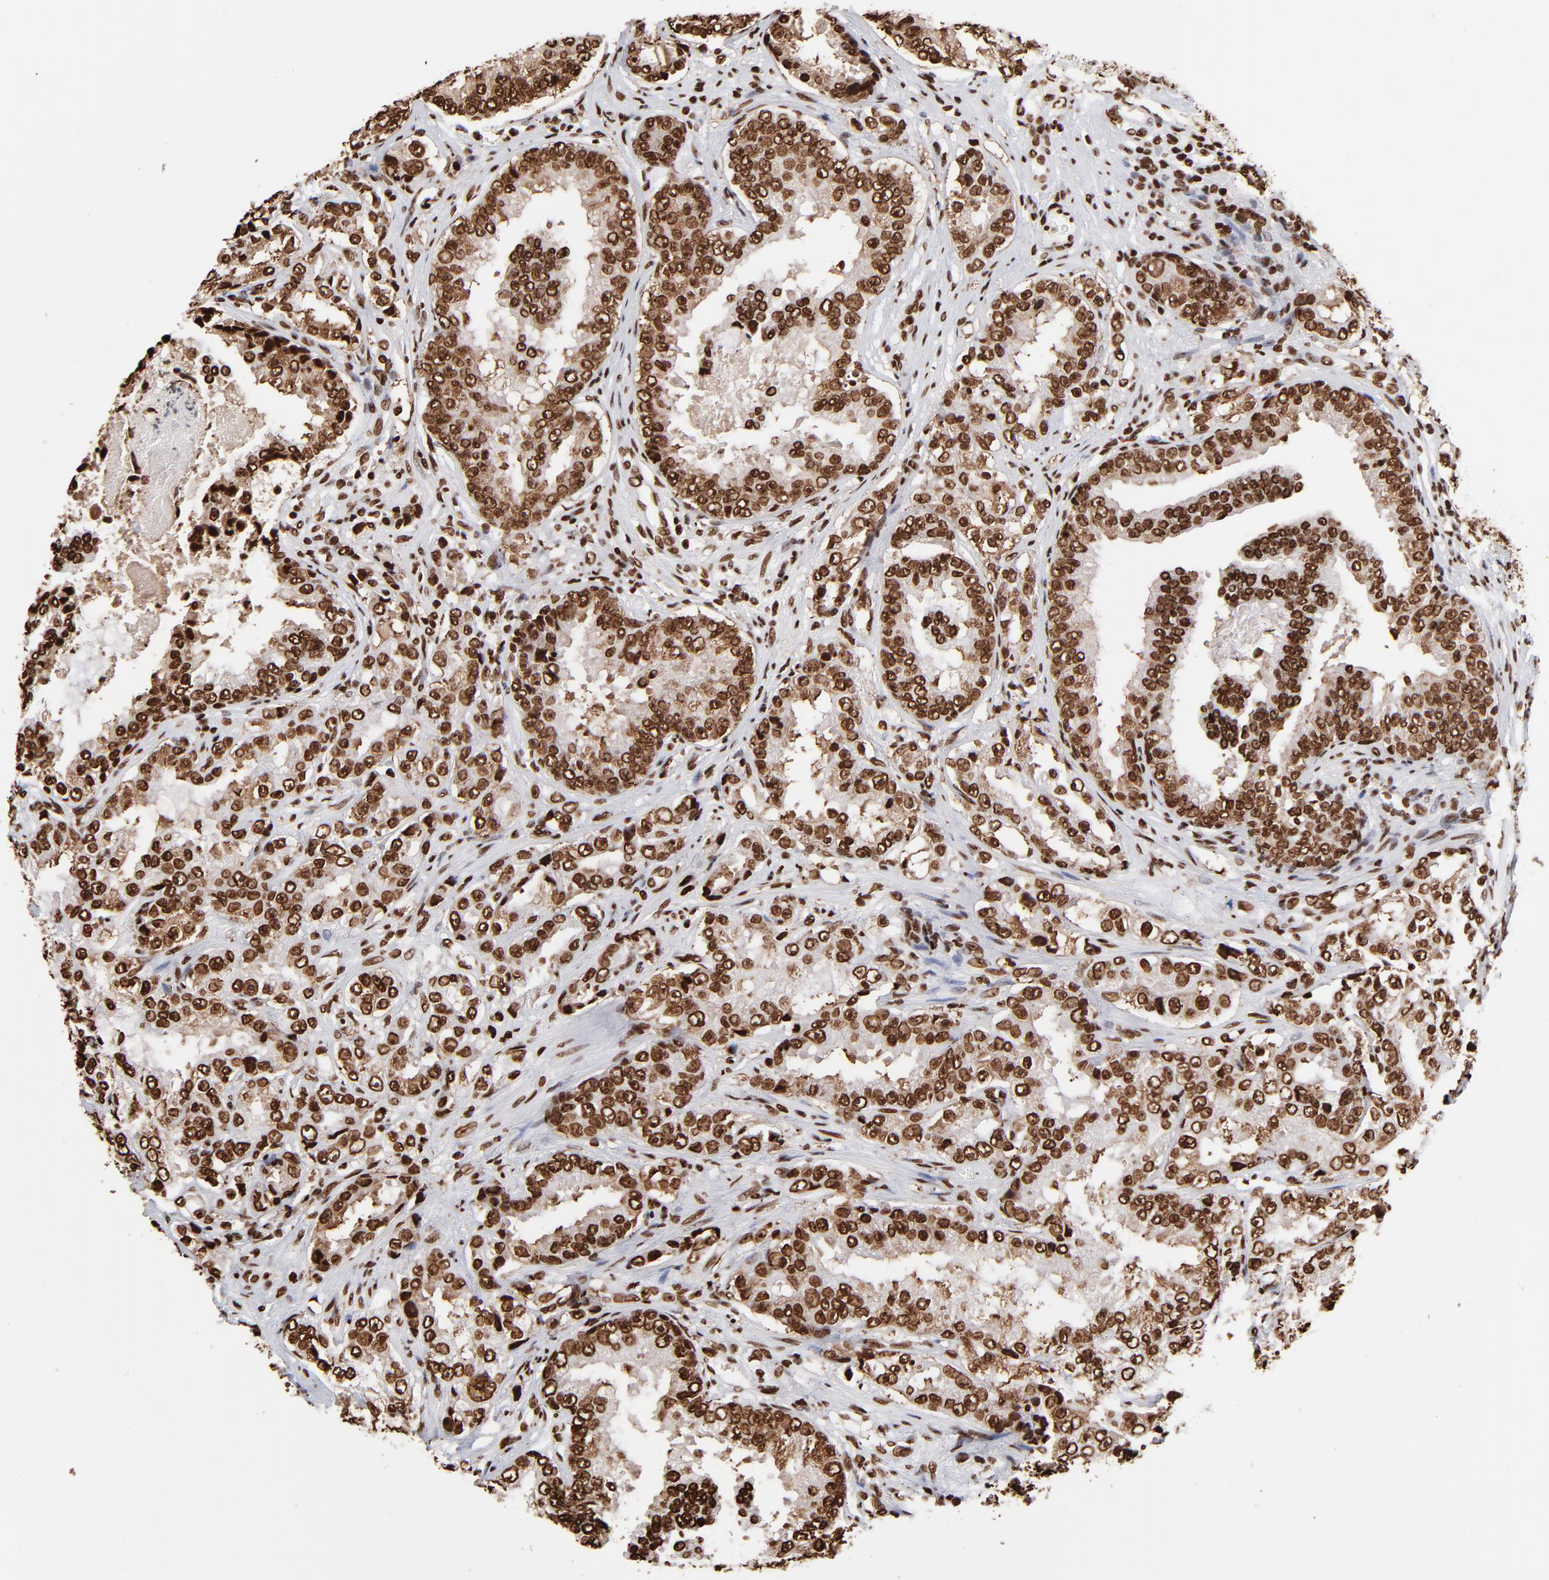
{"staining": {"intensity": "strong", "quantity": ">75%", "location": "nuclear"}, "tissue": "prostate cancer", "cell_type": "Tumor cells", "image_type": "cancer", "snomed": [{"axis": "morphology", "description": "Adenocarcinoma, High grade"}, {"axis": "topography", "description": "Prostate"}], "caption": "DAB immunohistochemical staining of adenocarcinoma (high-grade) (prostate) exhibits strong nuclear protein staining in about >75% of tumor cells.", "gene": "ZNF544", "patient": {"sex": "male", "age": 73}}